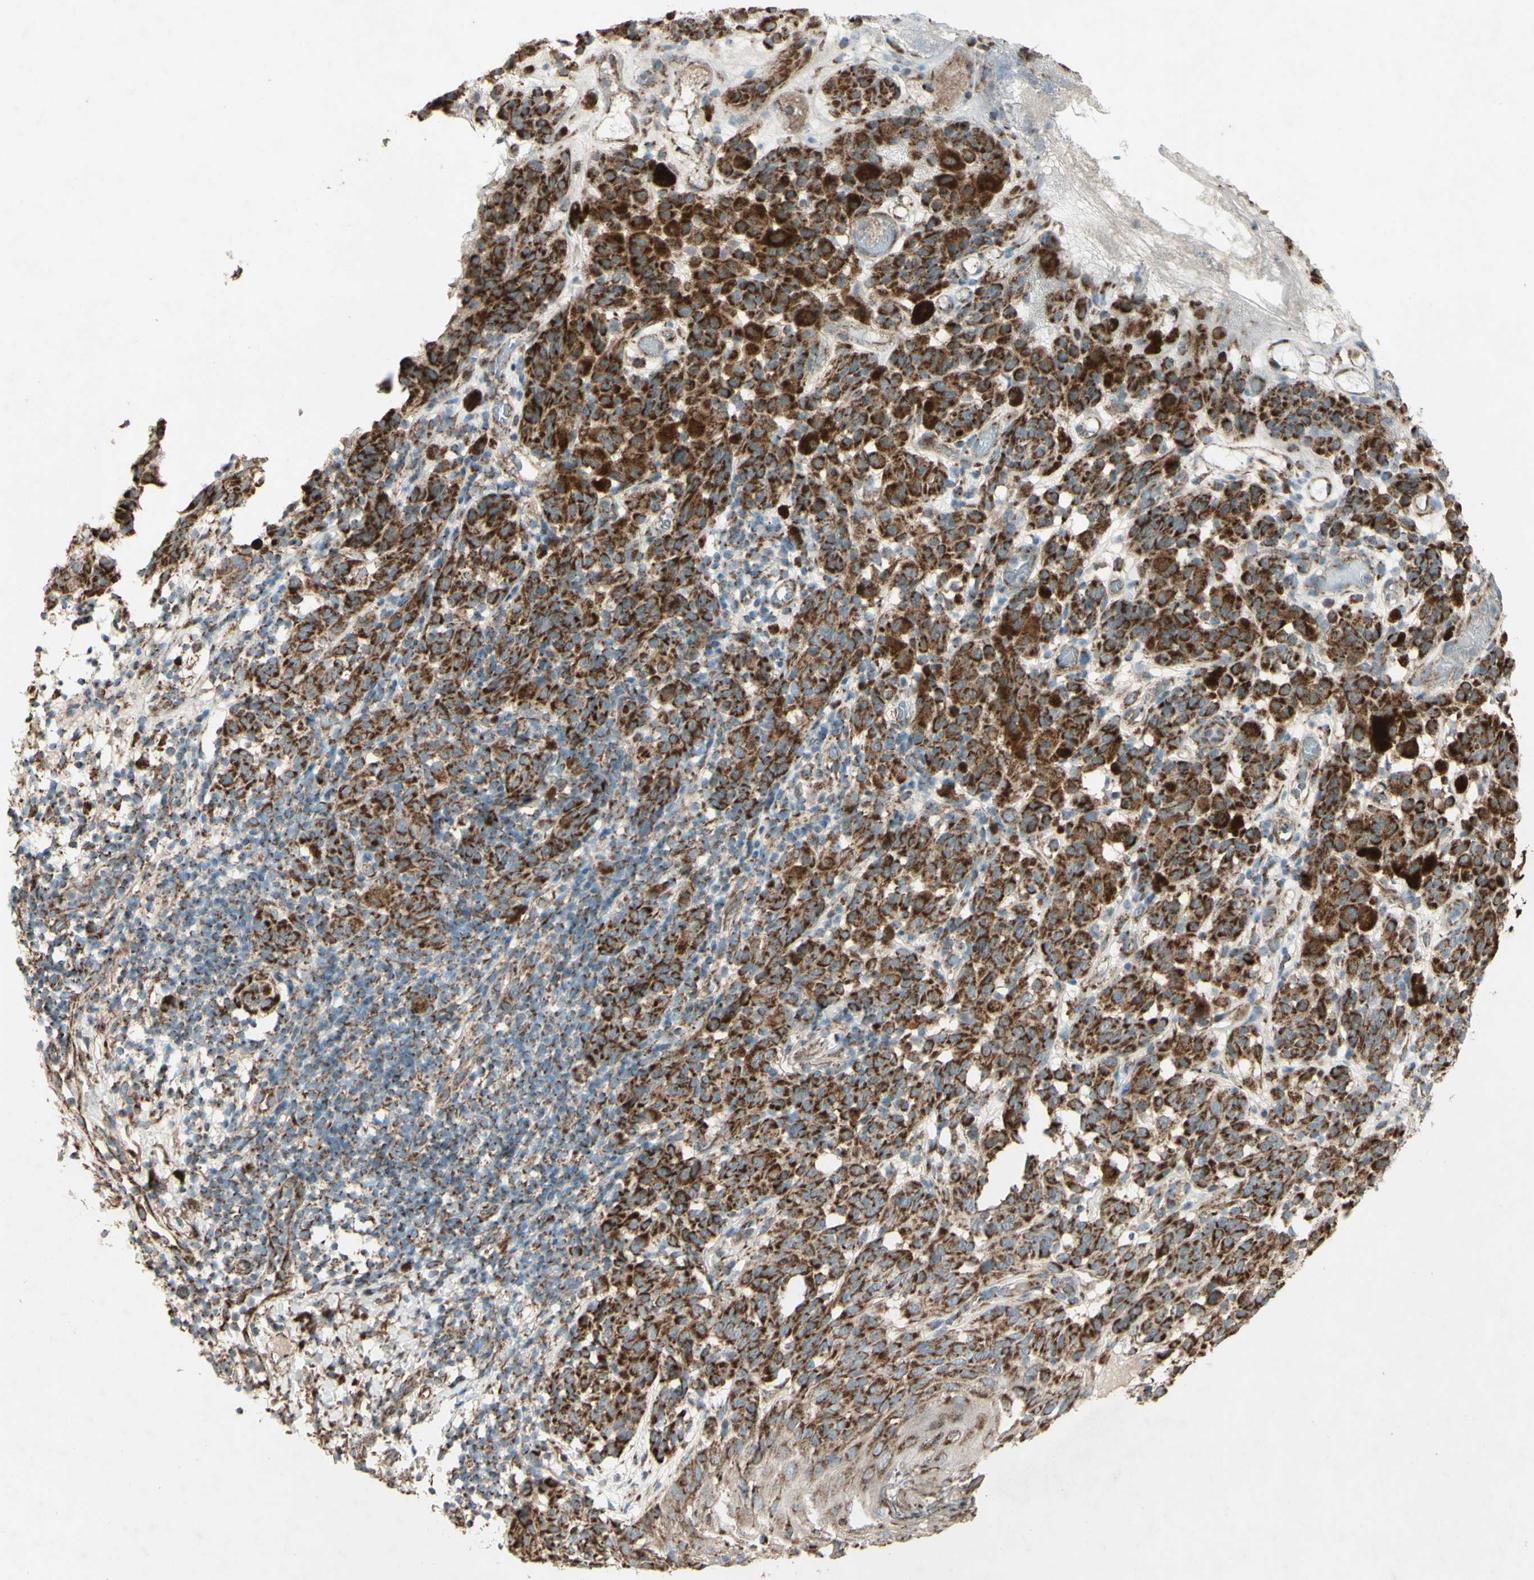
{"staining": {"intensity": "strong", "quantity": ">75%", "location": "cytoplasmic/membranous"}, "tissue": "melanoma", "cell_type": "Tumor cells", "image_type": "cancer", "snomed": [{"axis": "morphology", "description": "Malignant melanoma, NOS"}, {"axis": "topography", "description": "Skin"}], "caption": "A micrograph showing strong cytoplasmic/membranous expression in approximately >75% of tumor cells in malignant melanoma, as visualized by brown immunohistochemical staining.", "gene": "RHOT1", "patient": {"sex": "female", "age": 46}}